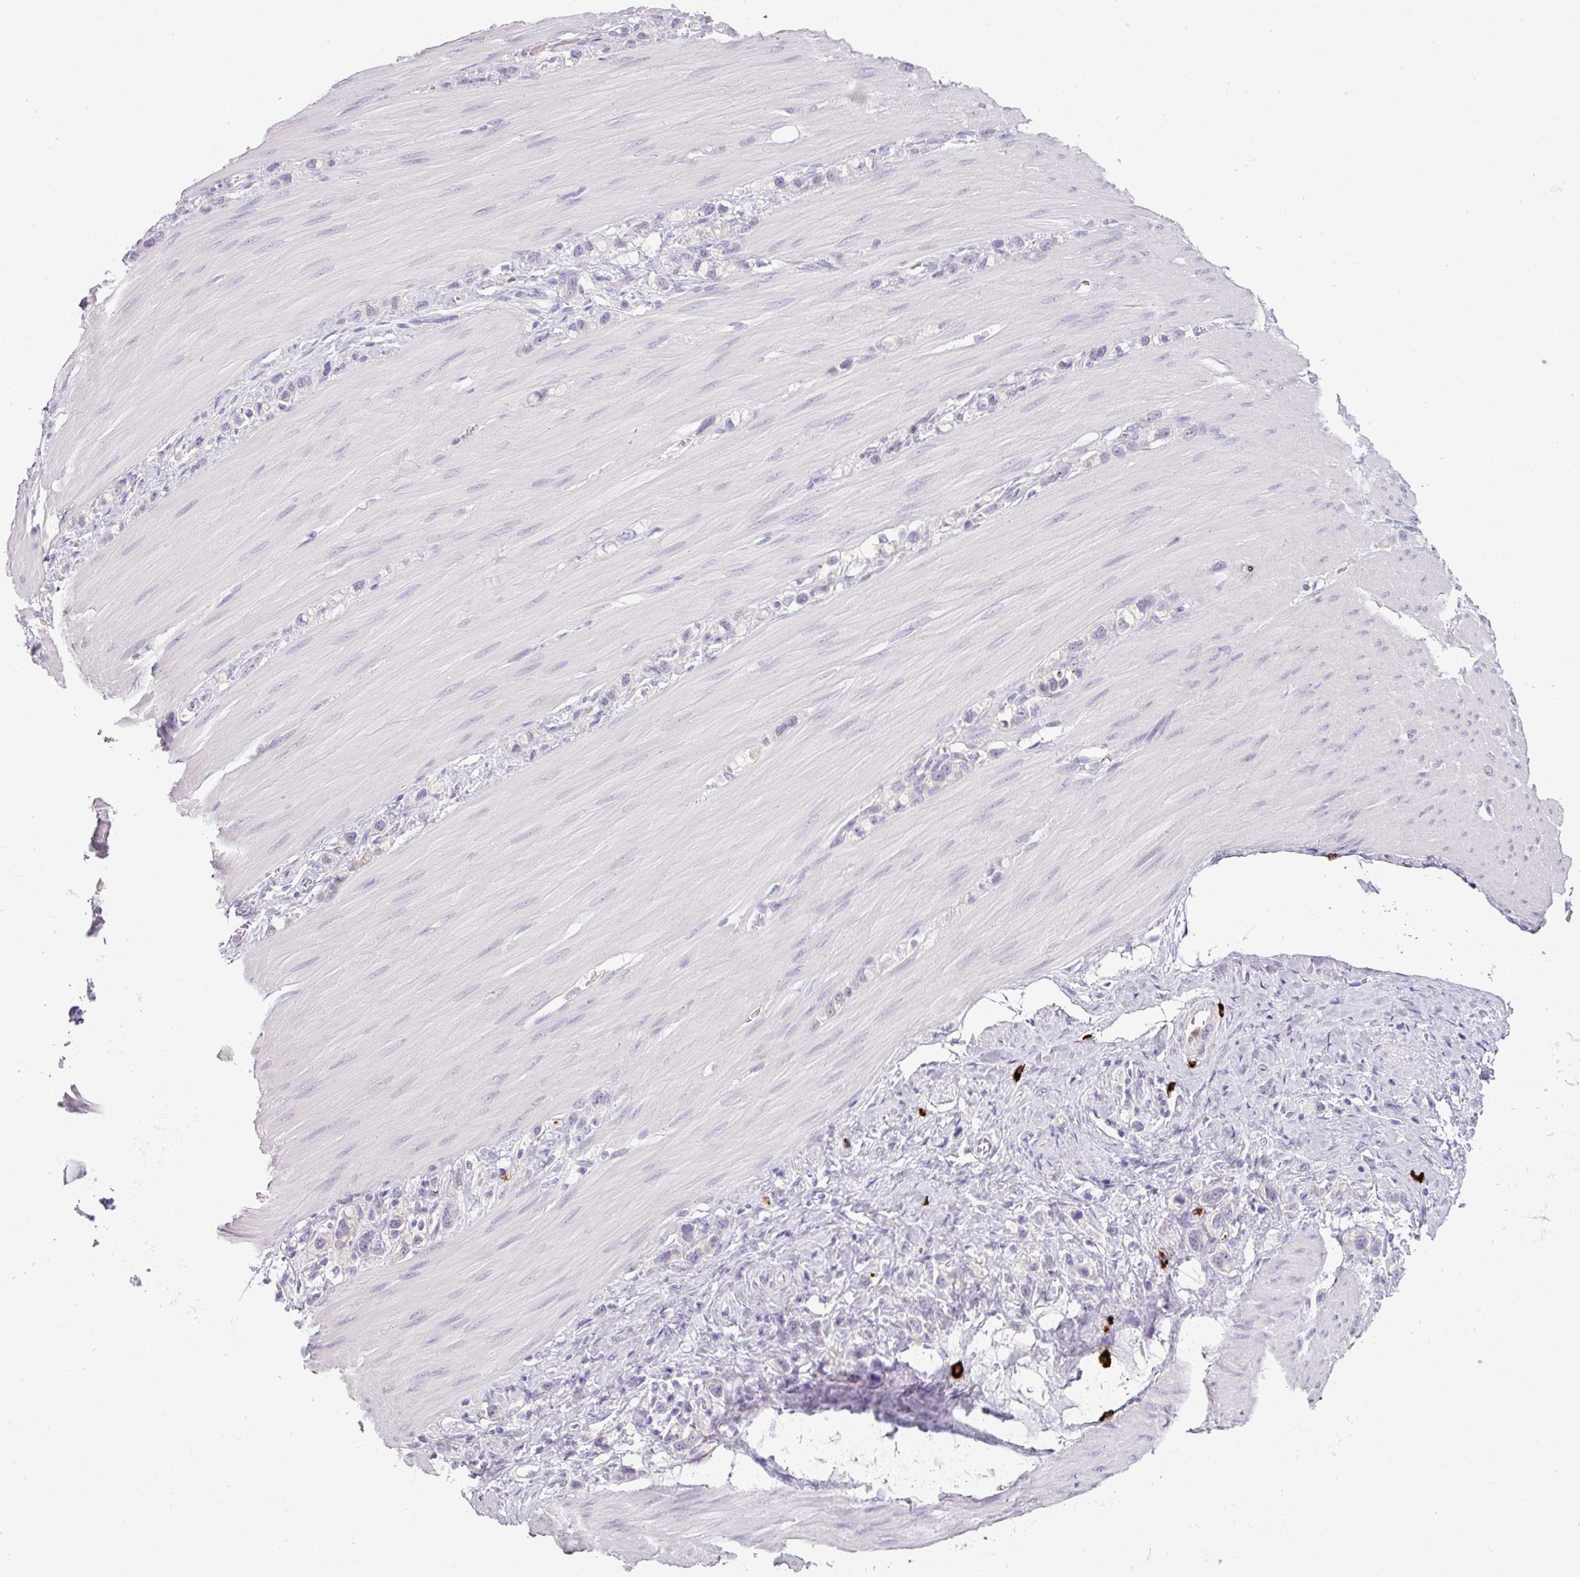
{"staining": {"intensity": "negative", "quantity": "none", "location": "none"}, "tissue": "stomach cancer", "cell_type": "Tumor cells", "image_type": "cancer", "snomed": [{"axis": "morphology", "description": "Adenocarcinoma, NOS"}, {"axis": "topography", "description": "Stomach"}], "caption": "Stomach cancer was stained to show a protein in brown. There is no significant positivity in tumor cells.", "gene": "TRIM39", "patient": {"sex": "female", "age": 65}}